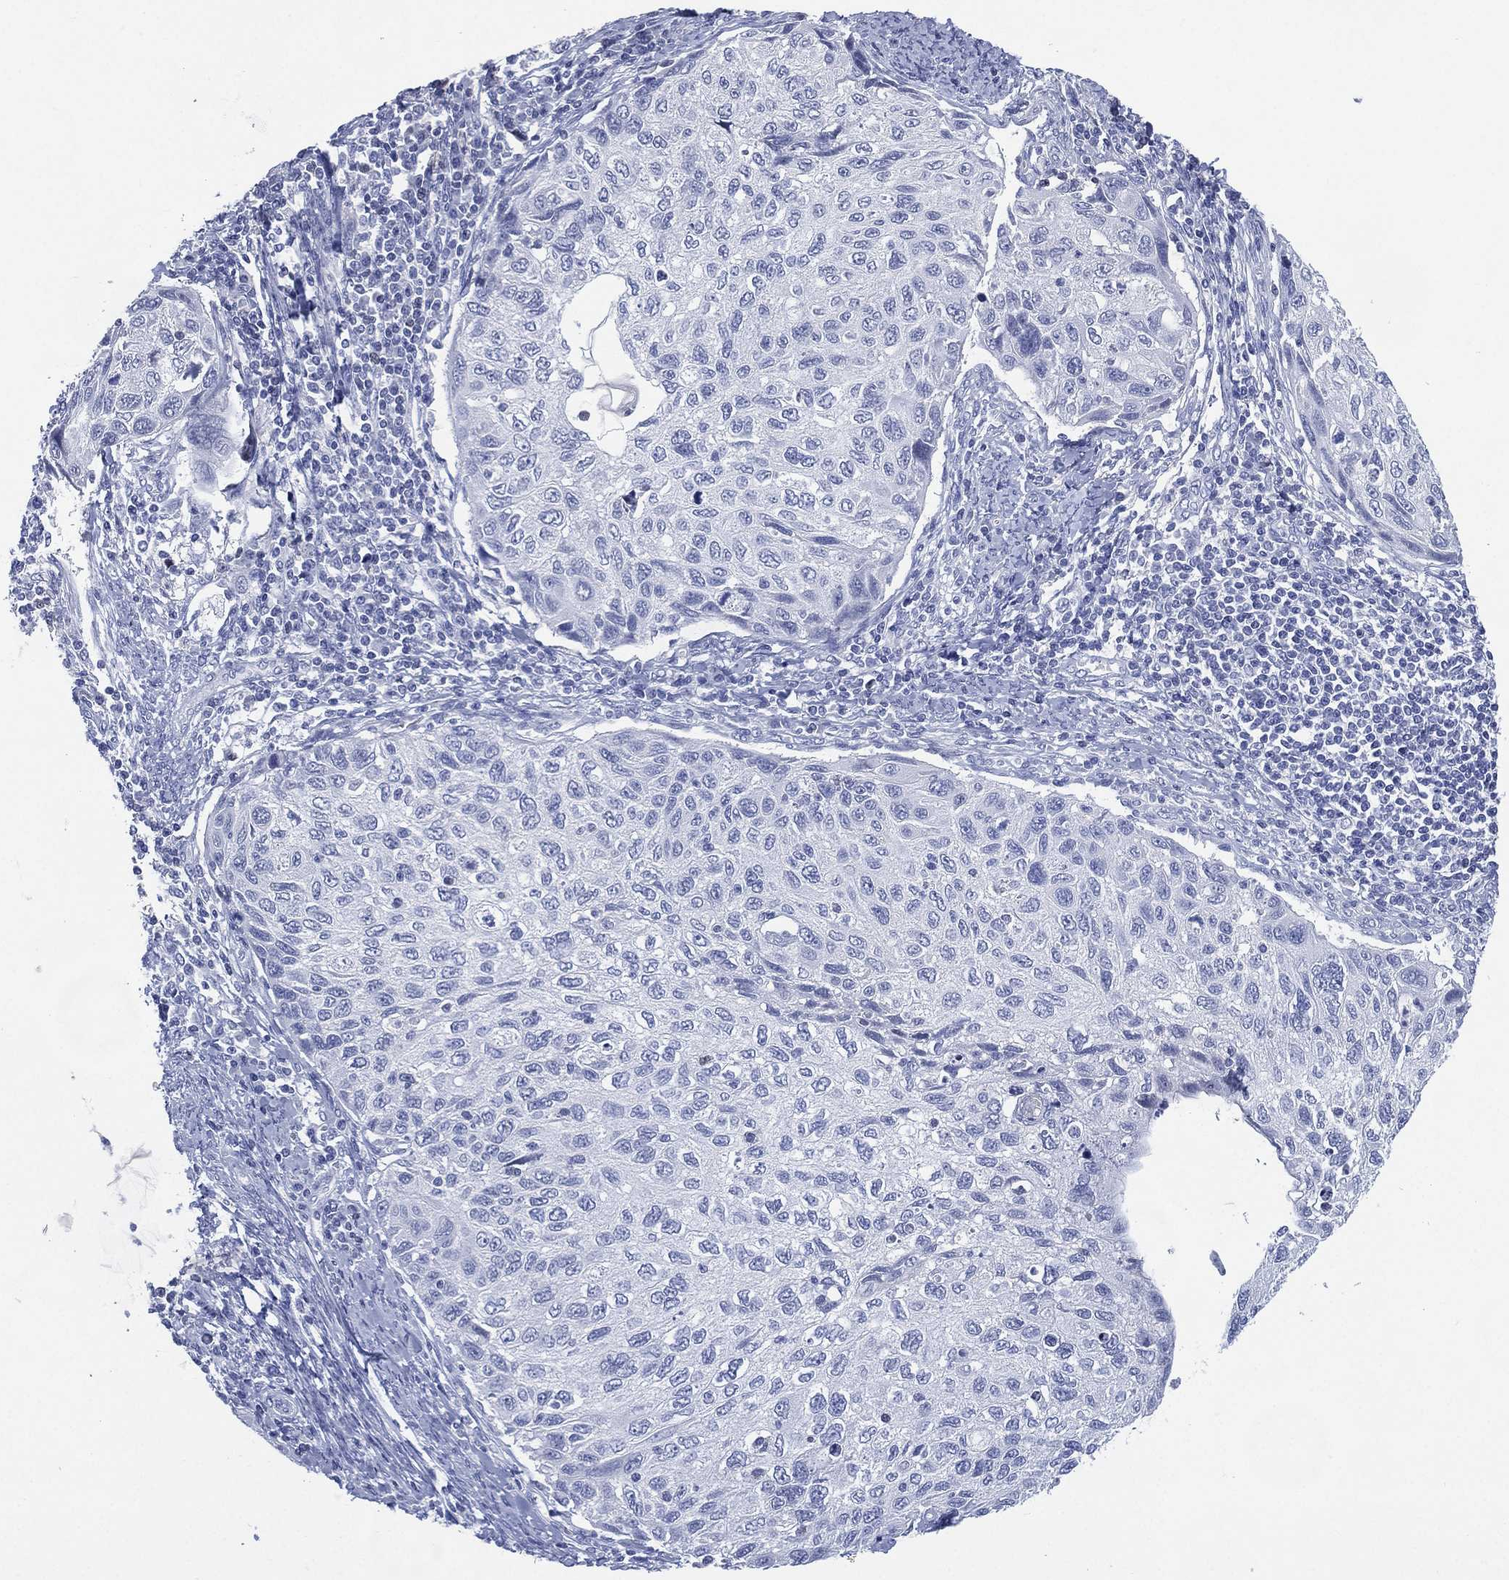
{"staining": {"intensity": "negative", "quantity": "none", "location": "none"}, "tissue": "cervical cancer", "cell_type": "Tumor cells", "image_type": "cancer", "snomed": [{"axis": "morphology", "description": "Squamous cell carcinoma, NOS"}, {"axis": "topography", "description": "Cervix"}], "caption": "The IHC histopathology image has no significant expression in tumor cells of squamous cell carcinoma (cervical) tissue.", "gene": "TMEM247", "patient": {"sex": "female", "age": 70}}